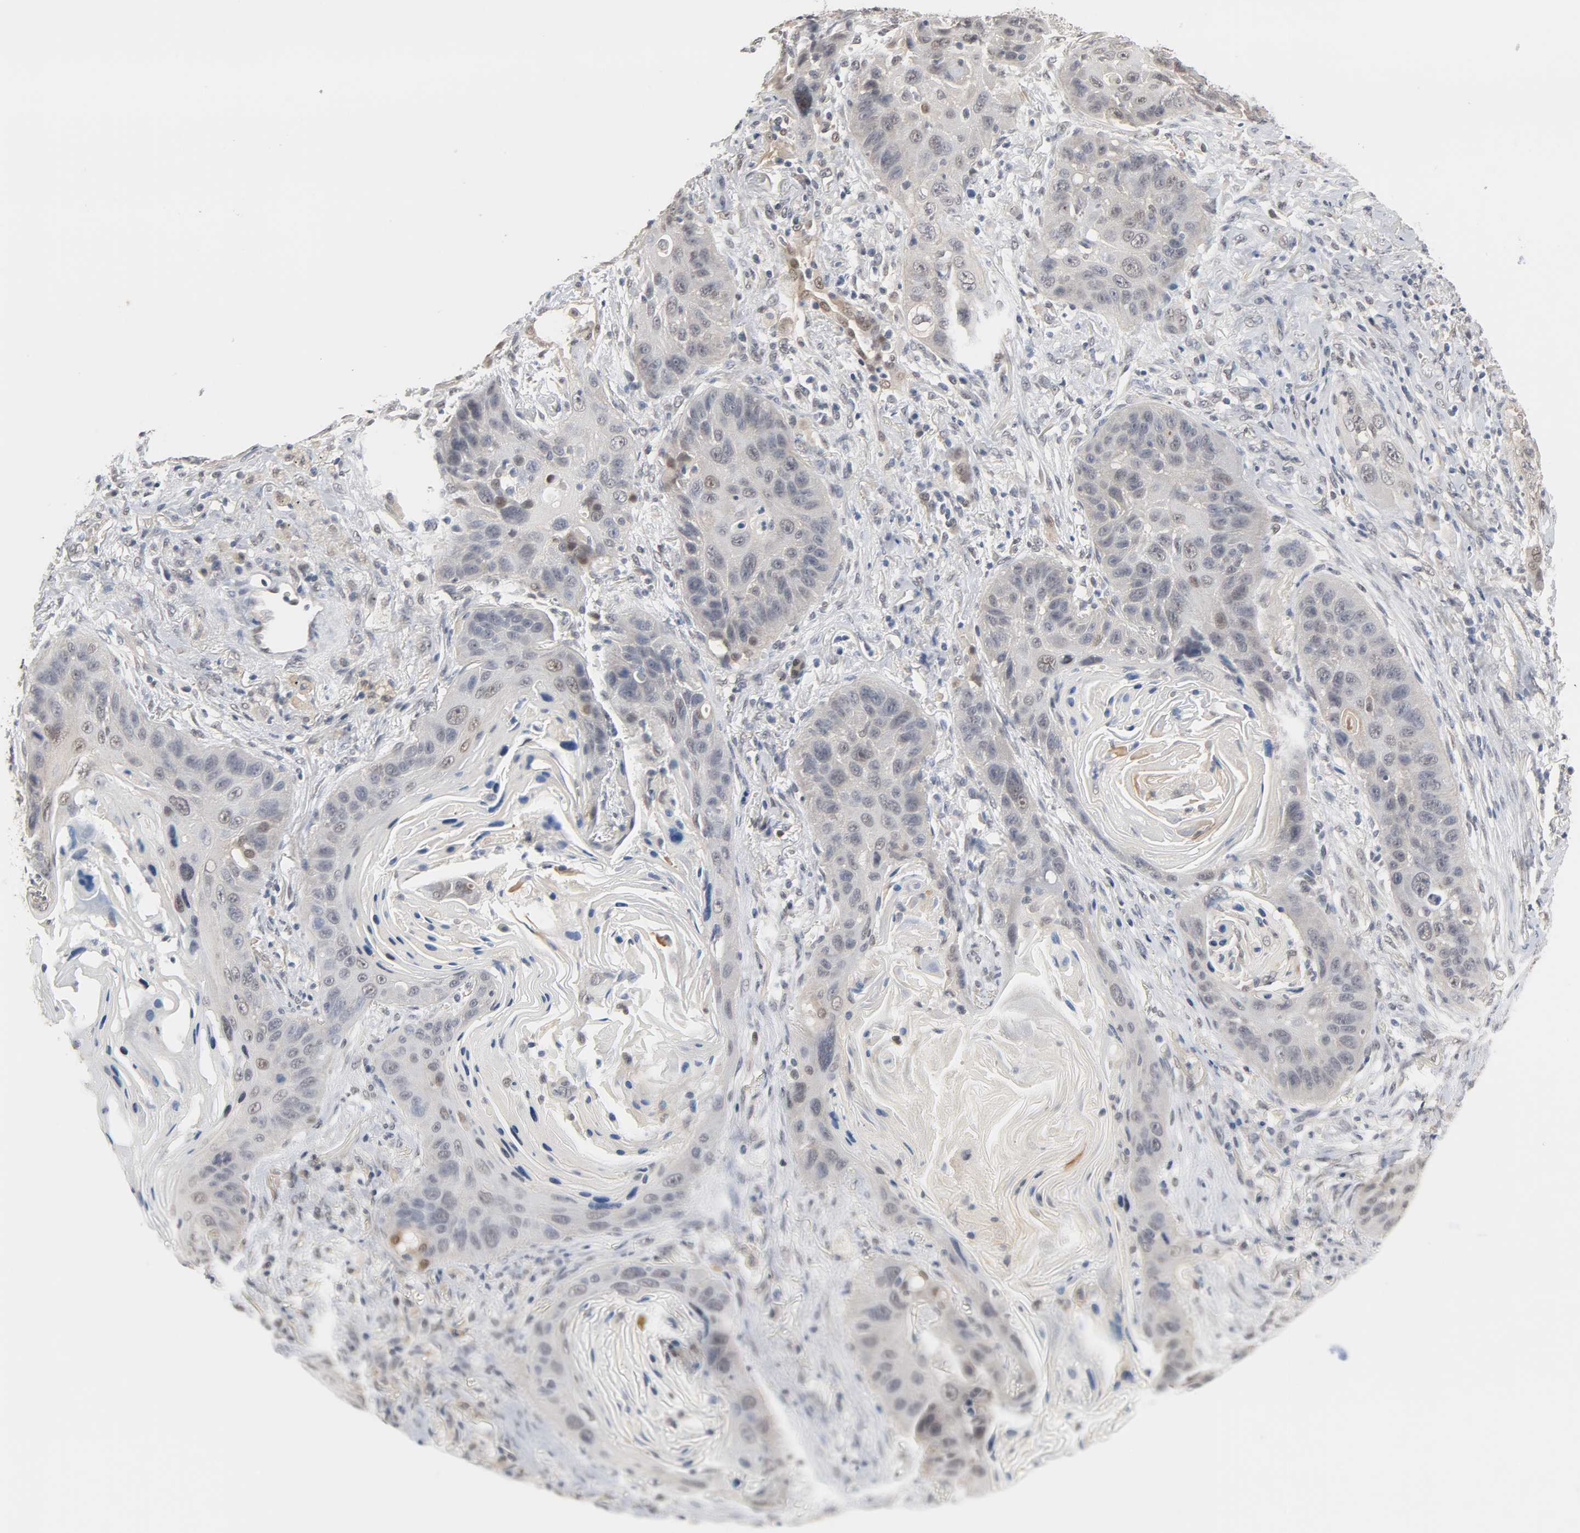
{"staining": {"intensity": "weak", "quantity": "<25%", "location": "cytoplasmic/membranous"}, "tissue": "lung cancer", "cell_type": "Tumor cells", "image_type": "cancer", "snomed": [{"axis": "morphology", "description": "Squamous cell carcinoma, NOS"}, {"axis": "topography", "description": "Lung"}], "caption": "Image shows no protein expression in tumor cells of lung cancer tissue.", "gene": "ACSS2", "patient": {"sex": "female", "age": 67}}